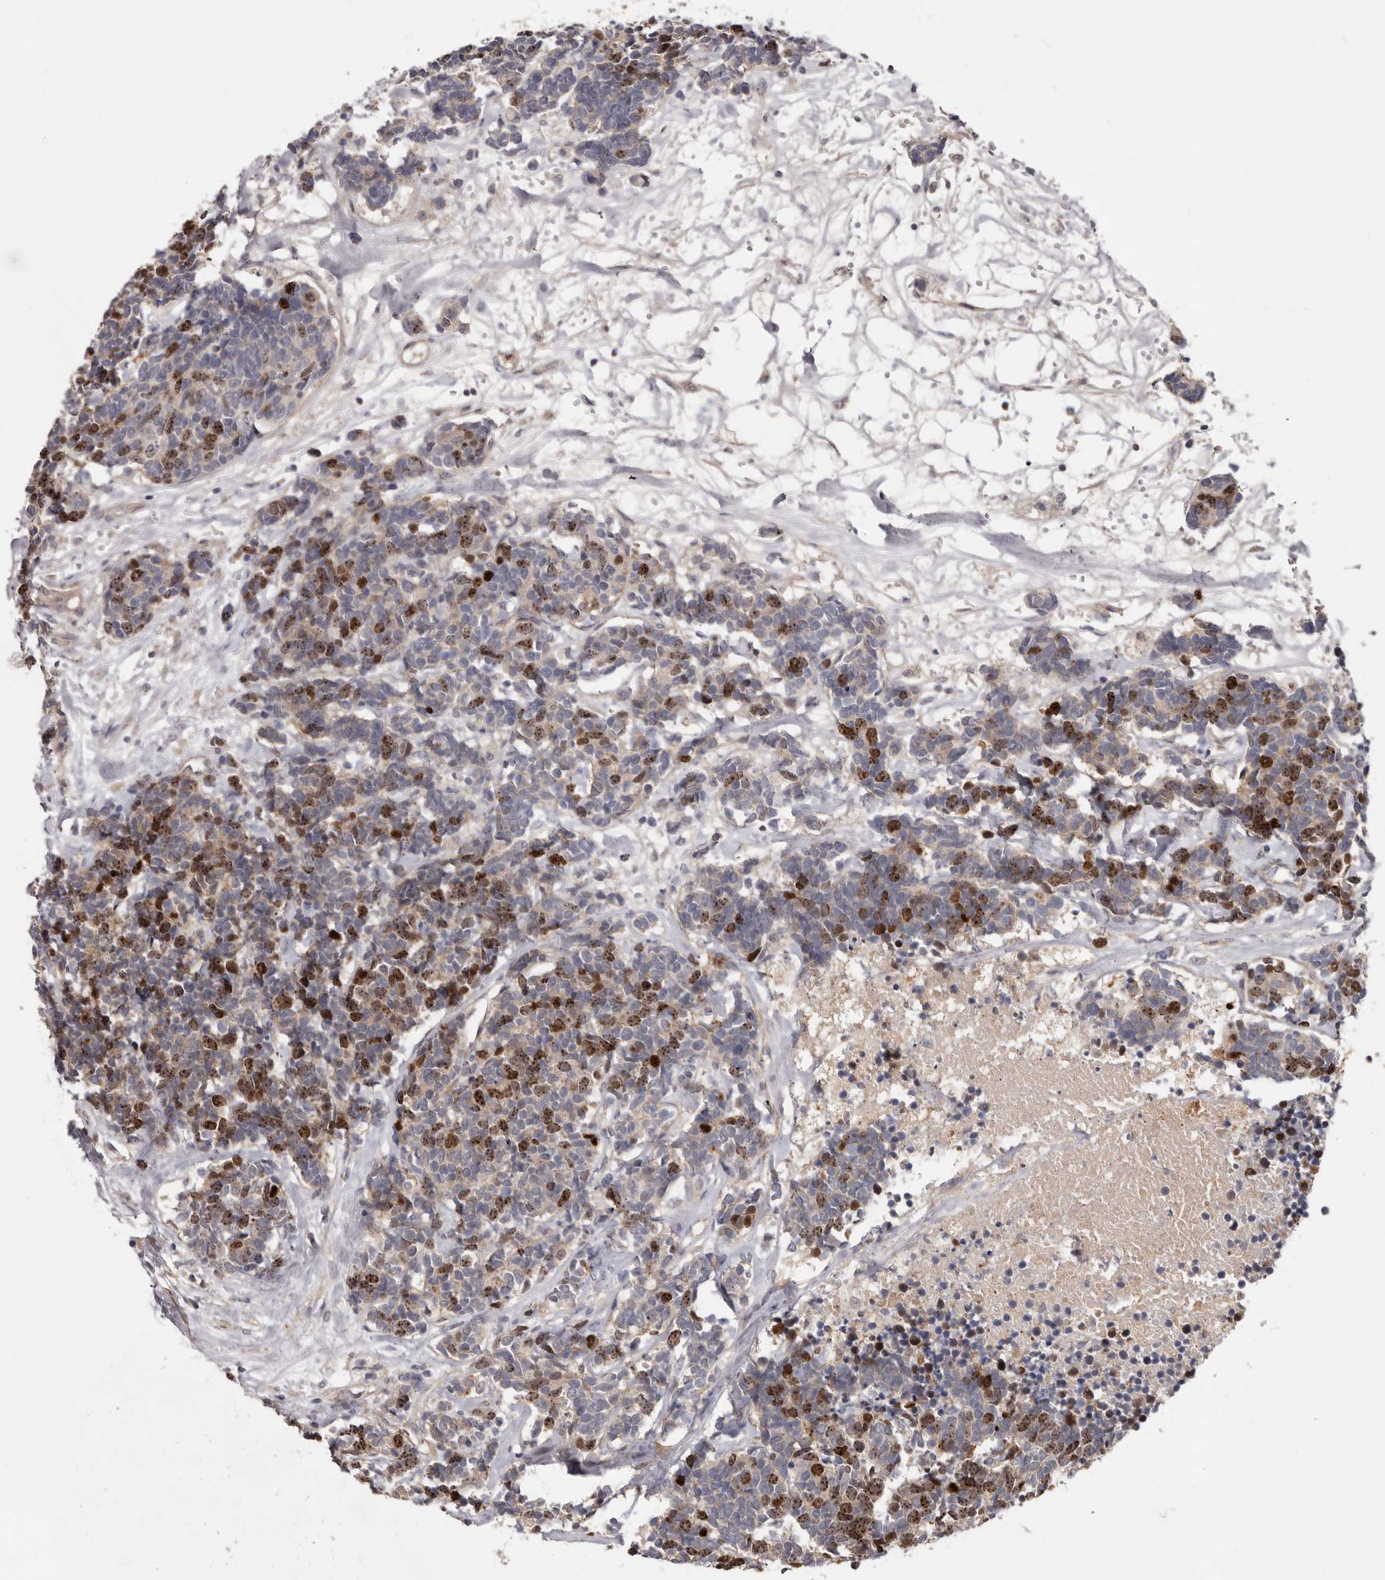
{"staining": {"intensity": "moderate", "quantity": ">75%", "location": "nuclear"}, "tissue": "carcinoid", "cell_type": "Tumor cells", "image_type": "cancer", "snomed": [{"axis": "morphology", "description": "Carcinoma, NOS"}, {"axis": "morphology", "description": "Carcinoid, malignant, NOS"}, {"axis": "topography", "description": "Urinary bladder"}], "caption": "Immunohistochemistry micrograph of carcinoid stained for a protein (brown), which reveals medium levels of moderate nuclear expression in about >75% of tumor cells.", "gene": "CDCA8", "patient": {"sex": "male", "age": 57}}